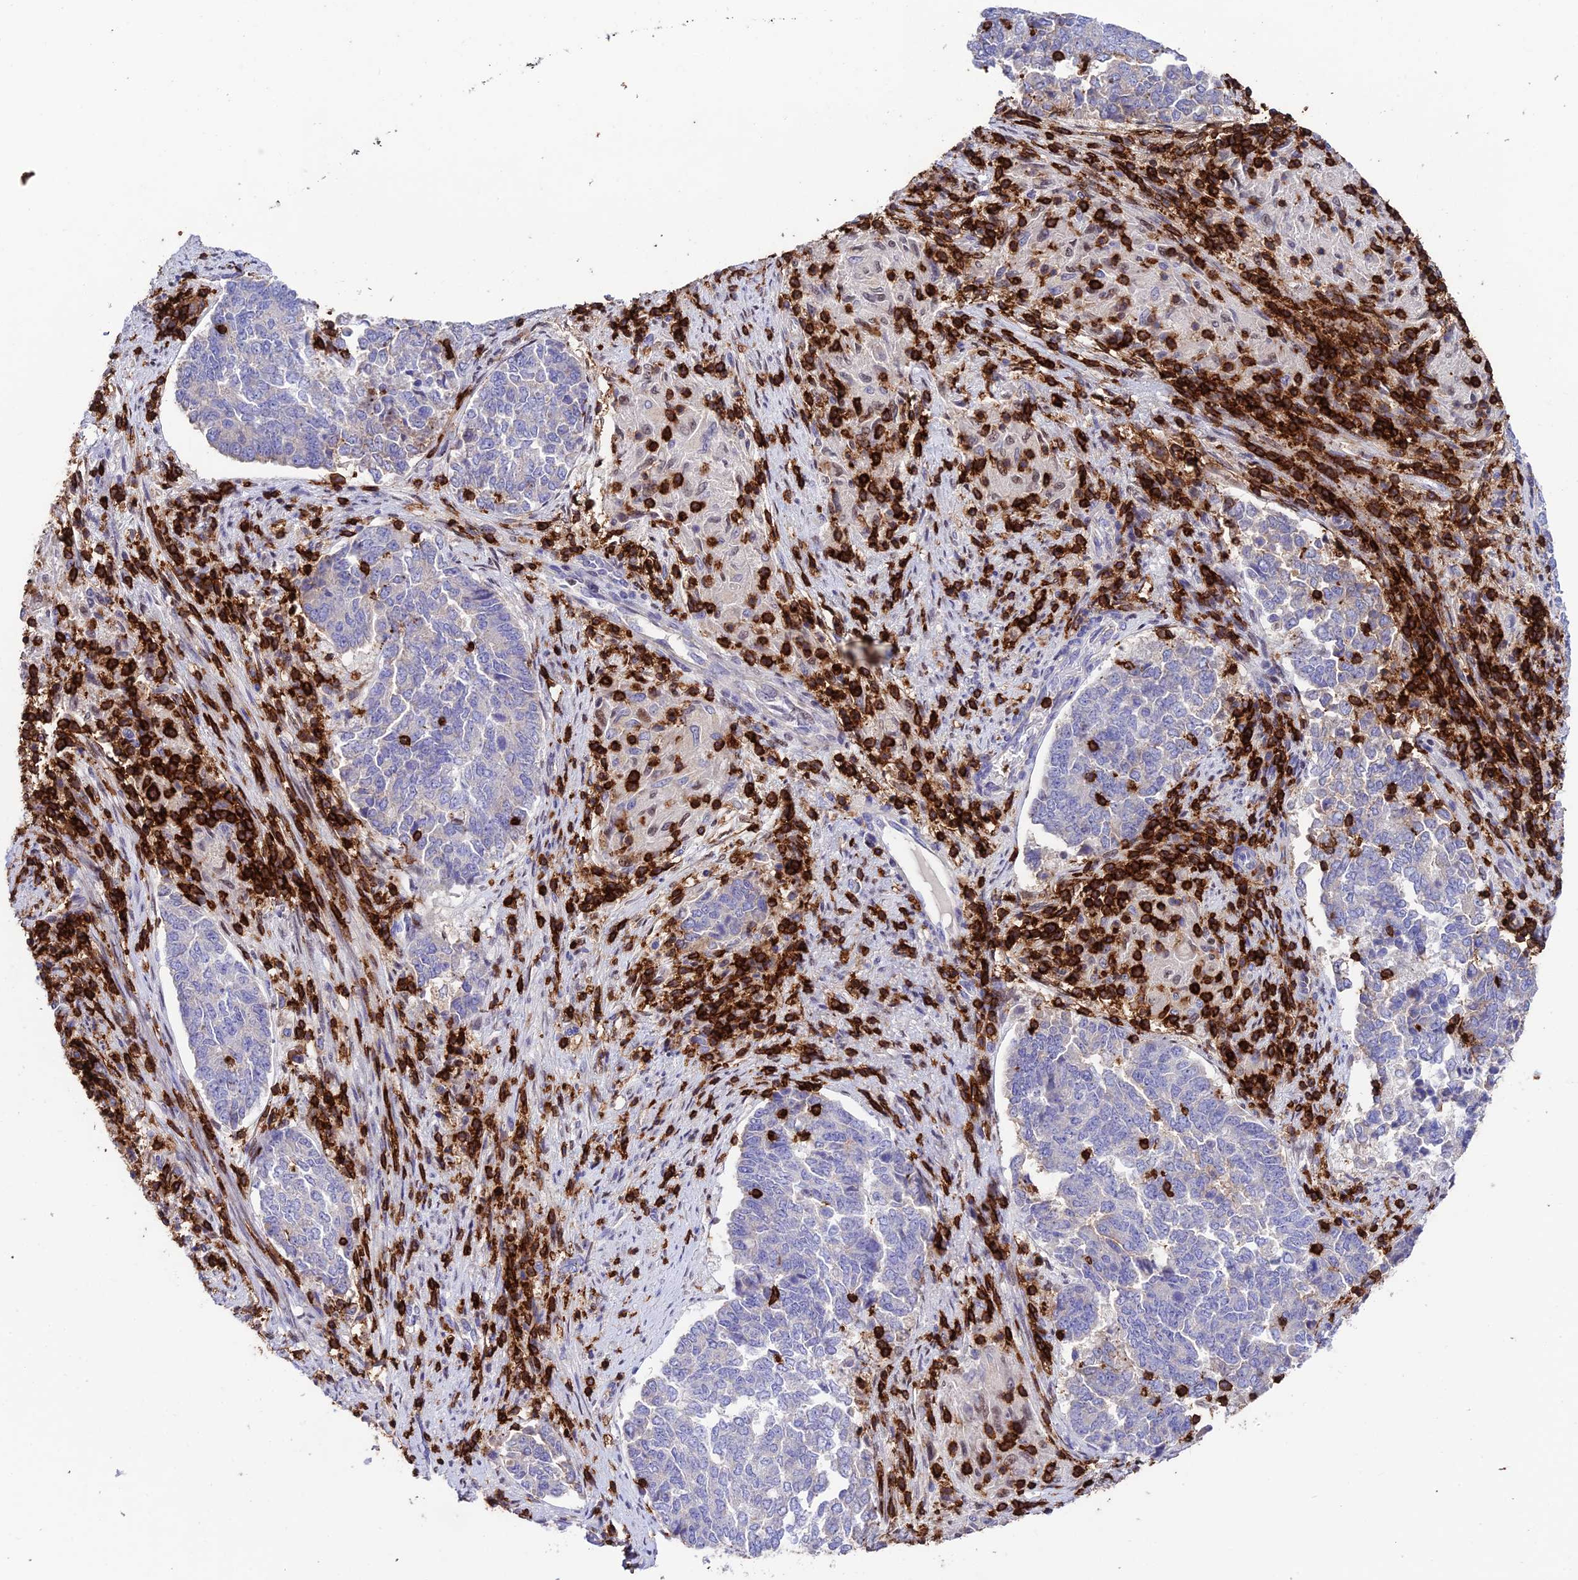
{"staining": {"intensity": "negative", "quantity": "none", "location": "none"}, "tissue": "endometrial cancer", "cell_type": "Tumor cells", "image_type": "cancer", "snomed": [{"axis": "morphology", "description": "Adenocarcinoma, NOS"}, {"axis": "topography", "description": "Endometrium"}], "caption": "IHC of human endometrial cancer shows no staining in tumor cells.", "gene": "PTPRCAP", "patient": {"sex": "female", "age": 80}}